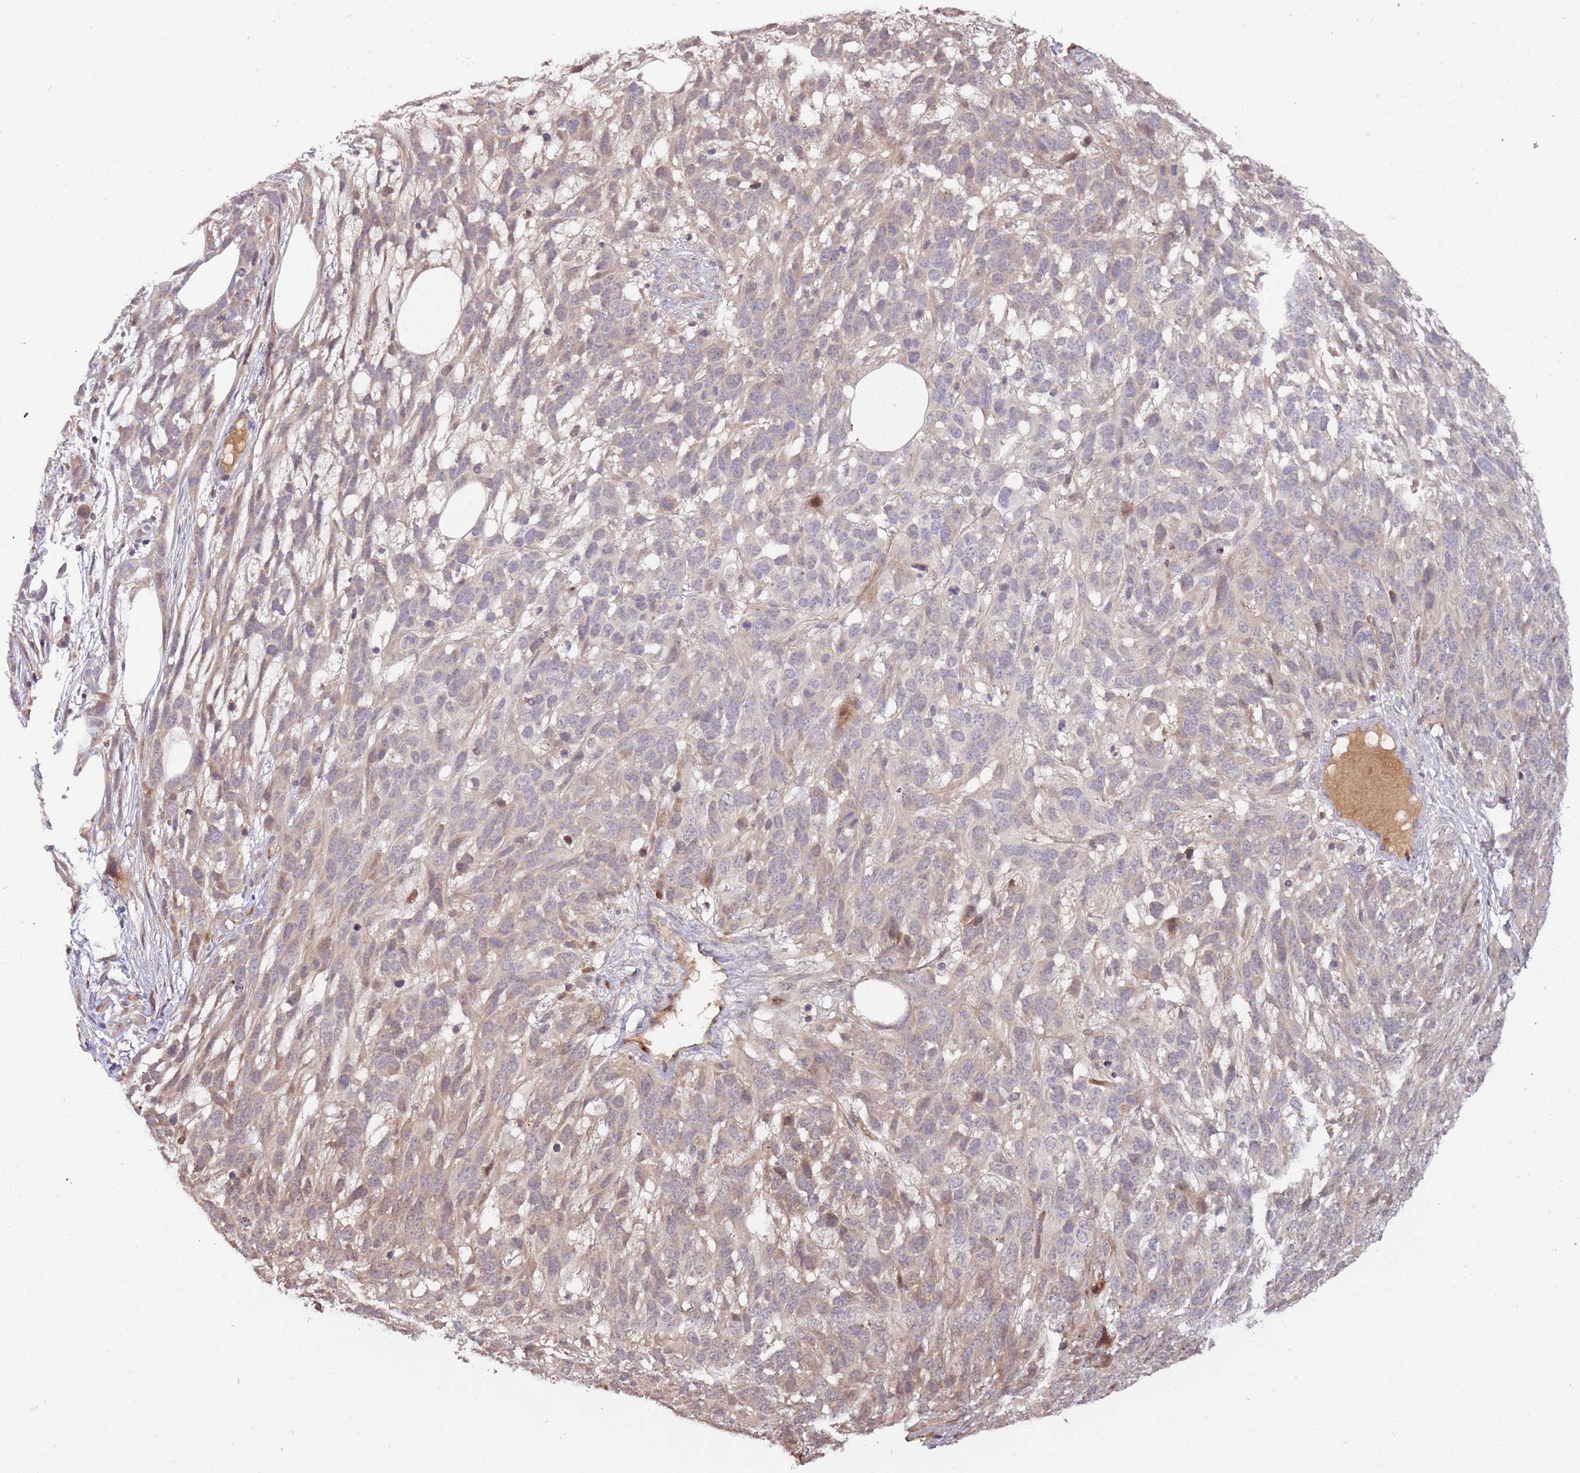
{"staining": {"intensity": "weak", "quantity": "25%-75%", "location": "cytoplasmic/membranous"}, "tissue": "melanoma", "cell_type": "Tumor cells", "image_type": "cancer", "snomed": [{"axis": "morphology", "description": "Normal morphology"}, {"axis": "morphology", "description": "Malignant melanoma, NOS"}, {"axis": "topography", "description": "Skin"}], "caption": "IHC photomicrograph of human malignant melanoma stained for a protein (brown), which exhibits low levels of weak cytoplasmic/membranous positivity in about 25%-75% of tumor cells.", "gene": "RHBDL1", "patient": {"sex": "female", "age": 72}}